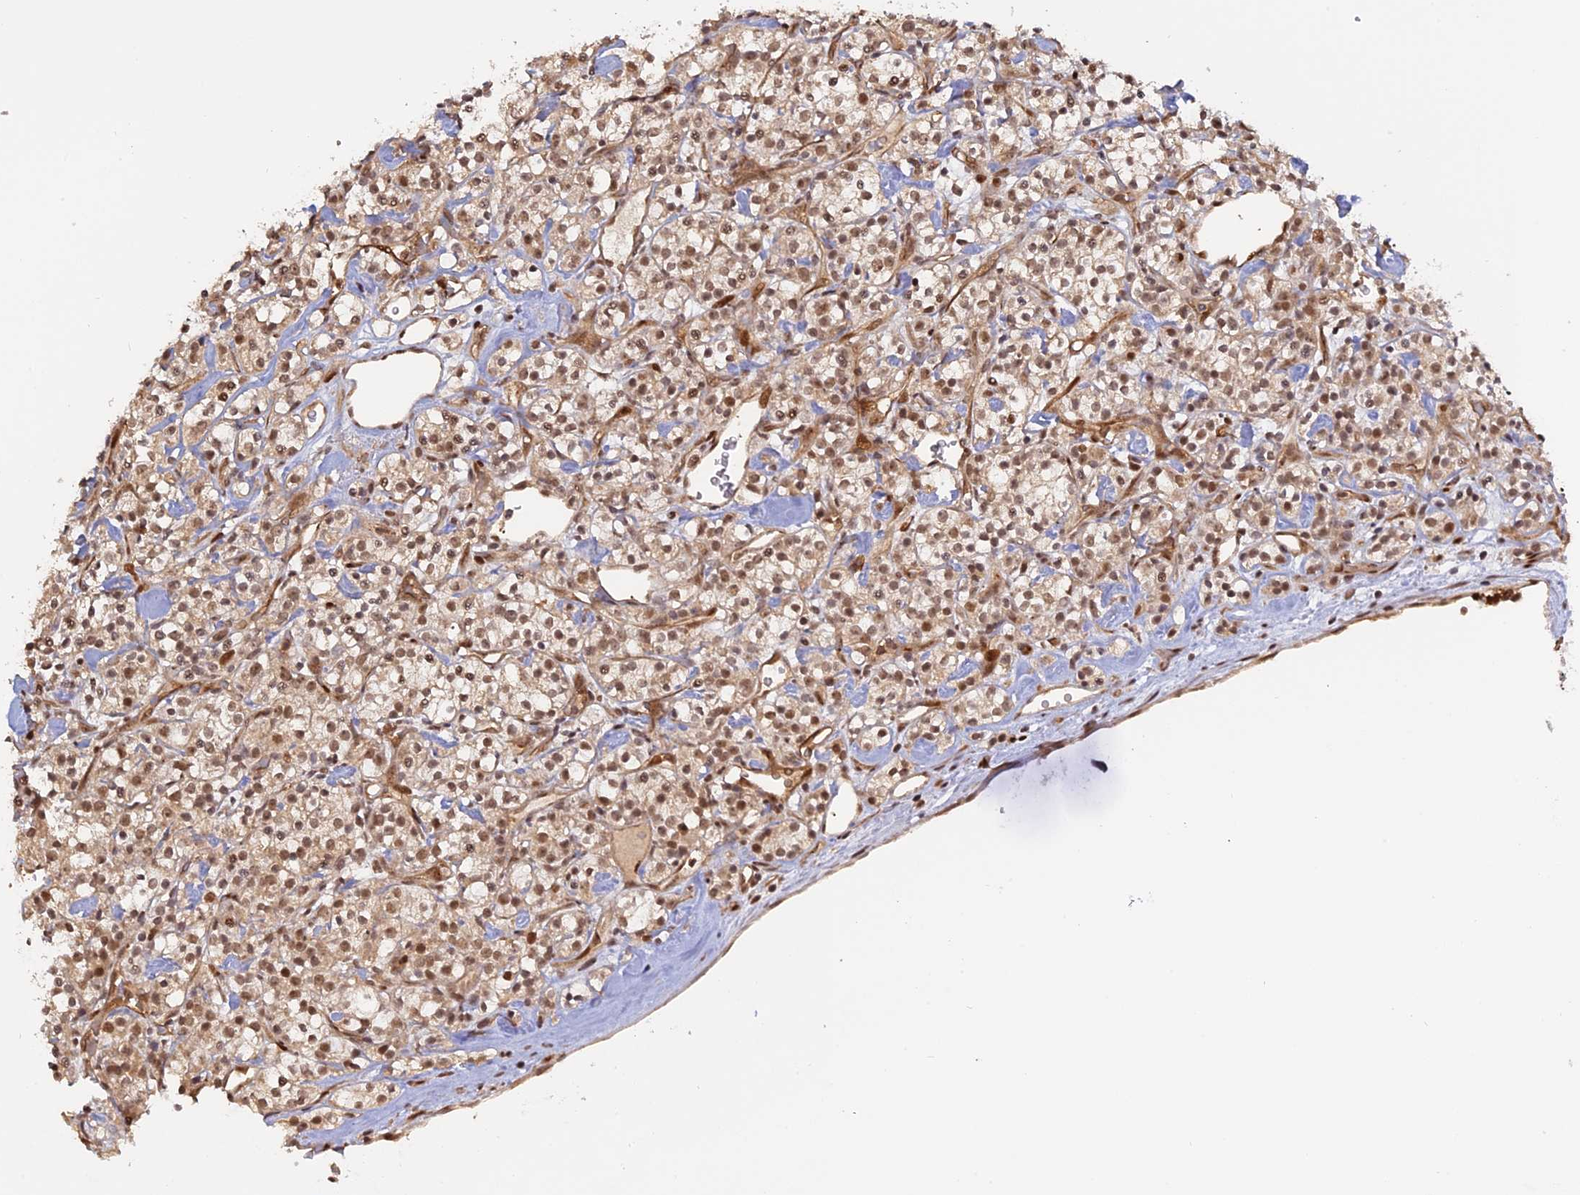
{"staining": {"intensity": "moderate", "quantity": ">75%", "location": "nuclear"}, "tissue": "renal cancer", "cell_type": "Tumor cells", "image_type": "cancer", "snomed": [{"axis": "morphology", "description": "Adenocarcinoma, NOS"}, {"axis": "topography", "description": "Kidney"}], "caption": "Immunohistochemical staining of human adenocarcinoma (renal) reveals medium levels of moderate nuclear expression in about >75% of tumor cells.", "gene": "PKIG", "patient": {"sex": "male", "age": 77}}